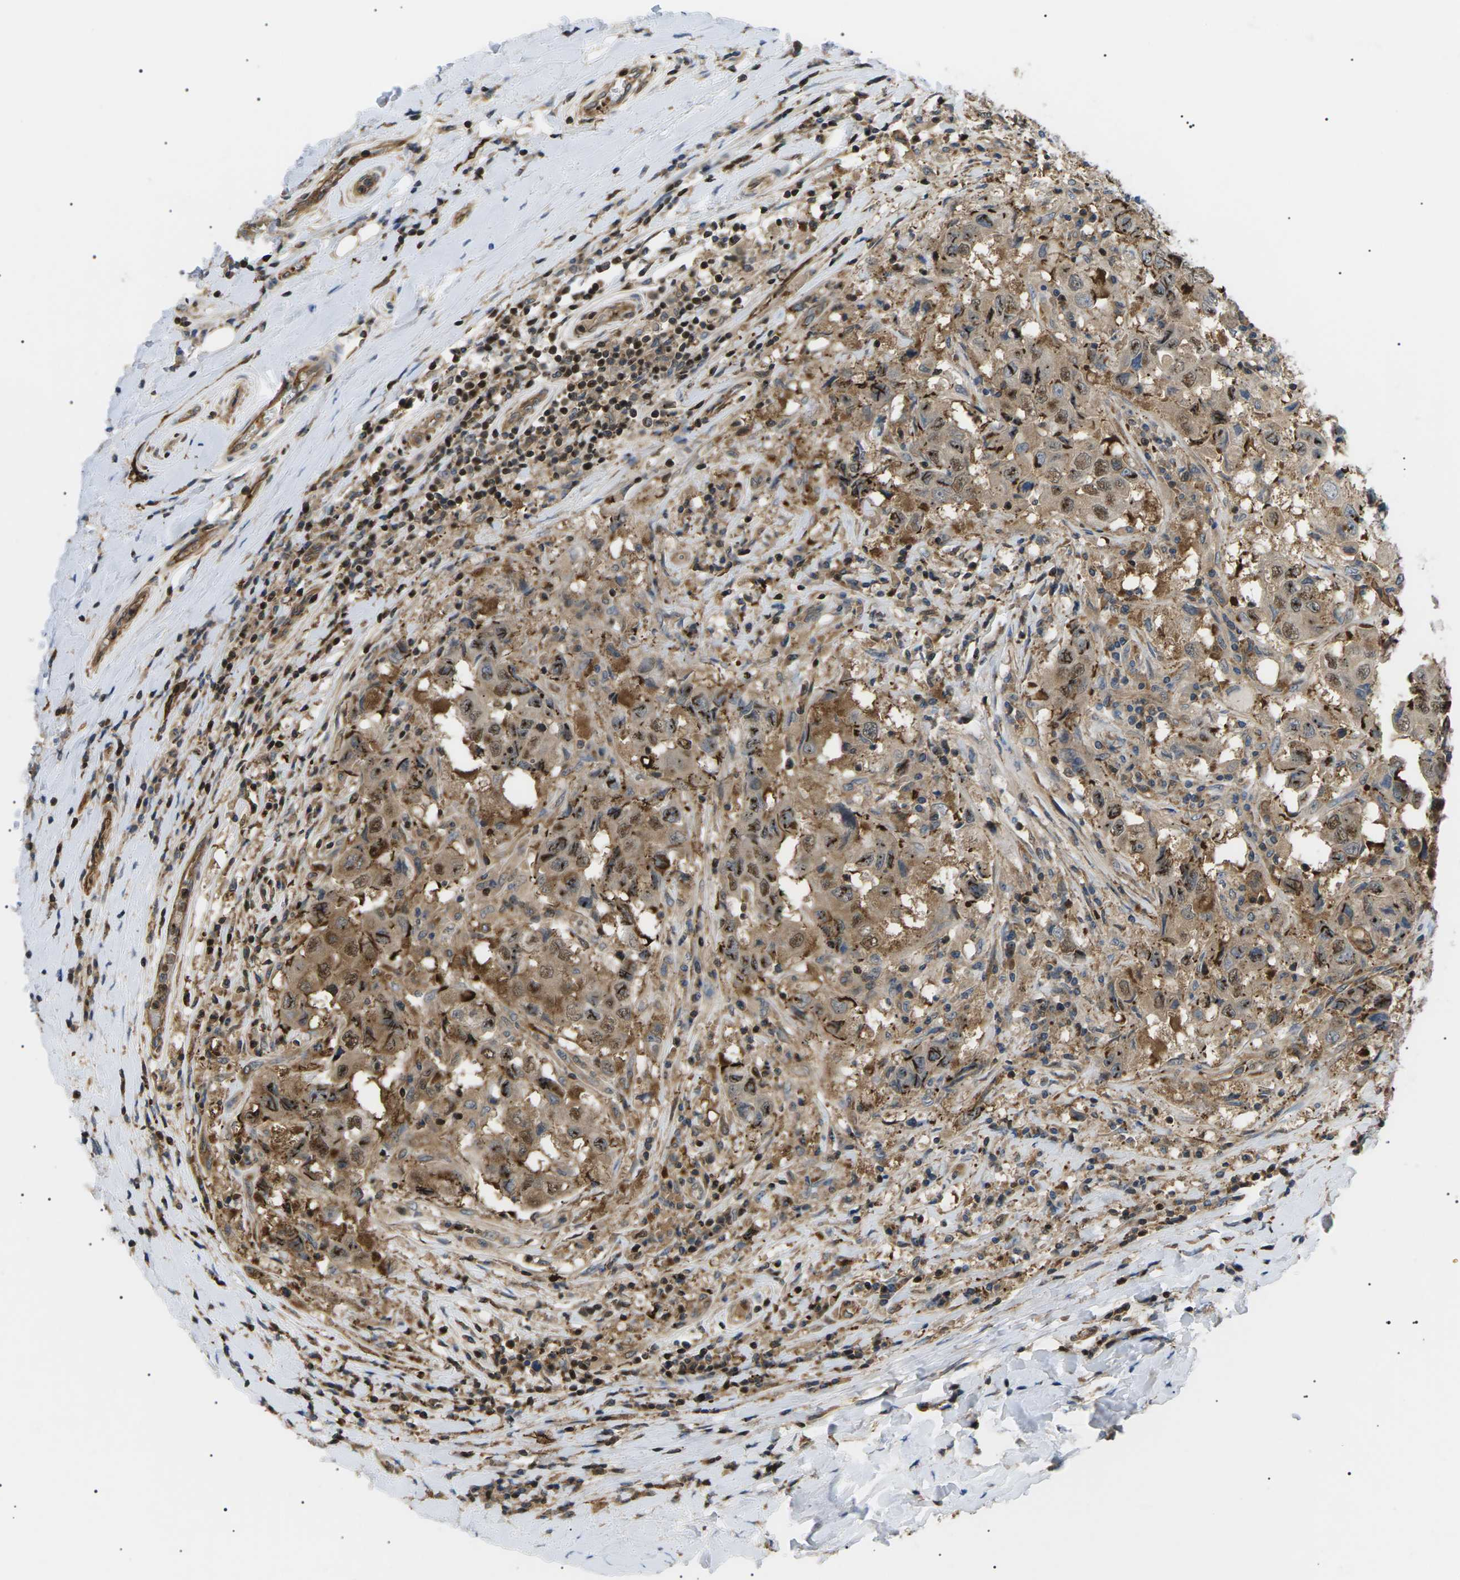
{"staining": {"intensity": "moderate", "quantity": ">75%", "location": "cytoplasmic/membranous,nuclear"}, "tissue": "breast cancer", "cell_type": "Tumor cells", "image_type": "cancer", "snomed": [{"axis": "morphology", "description": "Duct carcinoma"}, {"axis": "topography", "description": "Breast"}], "caption": "Human breast cancer (intraductal carcinoma) stained with a brown dye shows moderate cytoplasmic/membranous and nuclear positive expression in approximately >75% of tumor cells.", "gene": "TMTC4", "patient": {"sex": "female", "age": 27}}